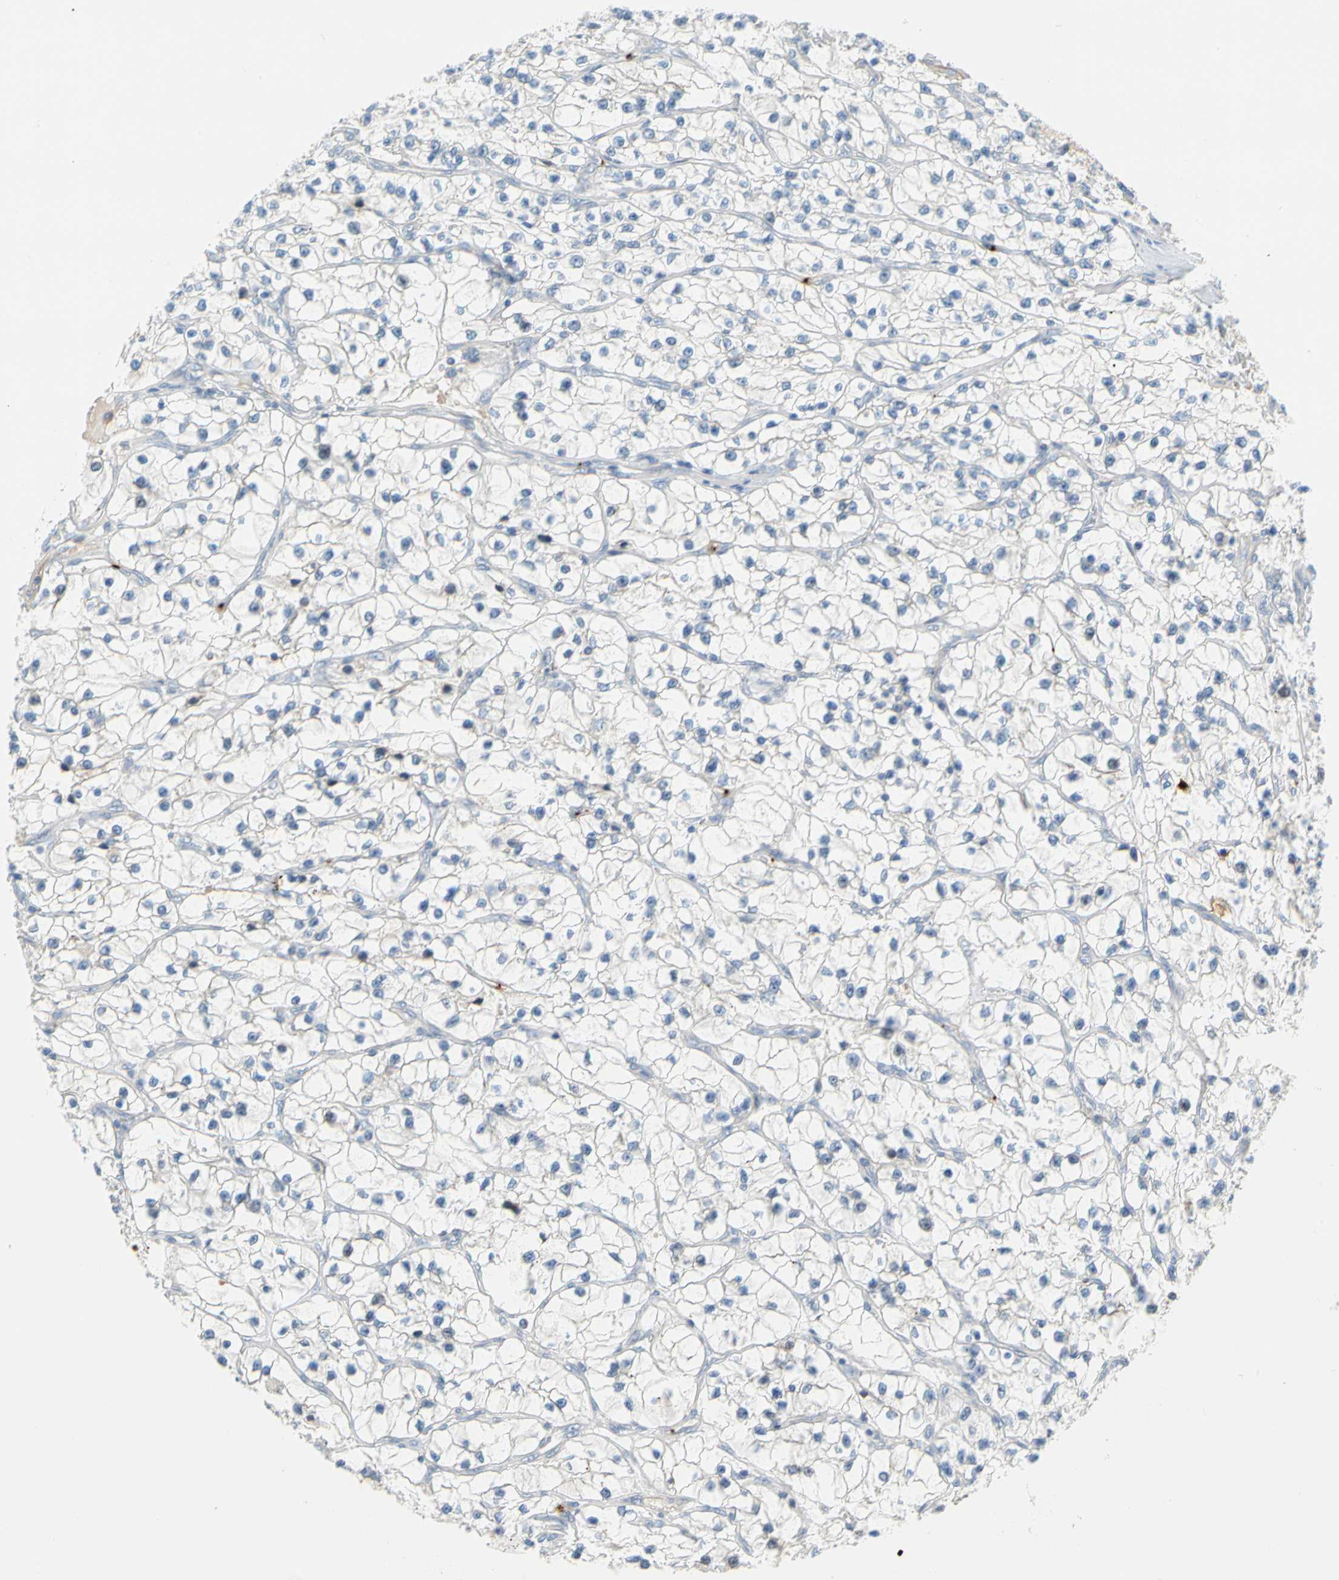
{"staining": {"intensity": "negative", "quantity": "none", "location": "none"}, "tissue": "renal cancer", "cell_type": "Tumor cells", "image_type": "cancer", "snomed": [{"axis": "morphology", "description": "Adenocarcinoma, NOS"}, {"axis": "topography", "description": "Kidney"}], "caption": "Human renal cancer stained for a protein using IHC displays no expression in tumor cells.", "gene": "PPBP", "patient": {"sex": "female", "age": 57}}